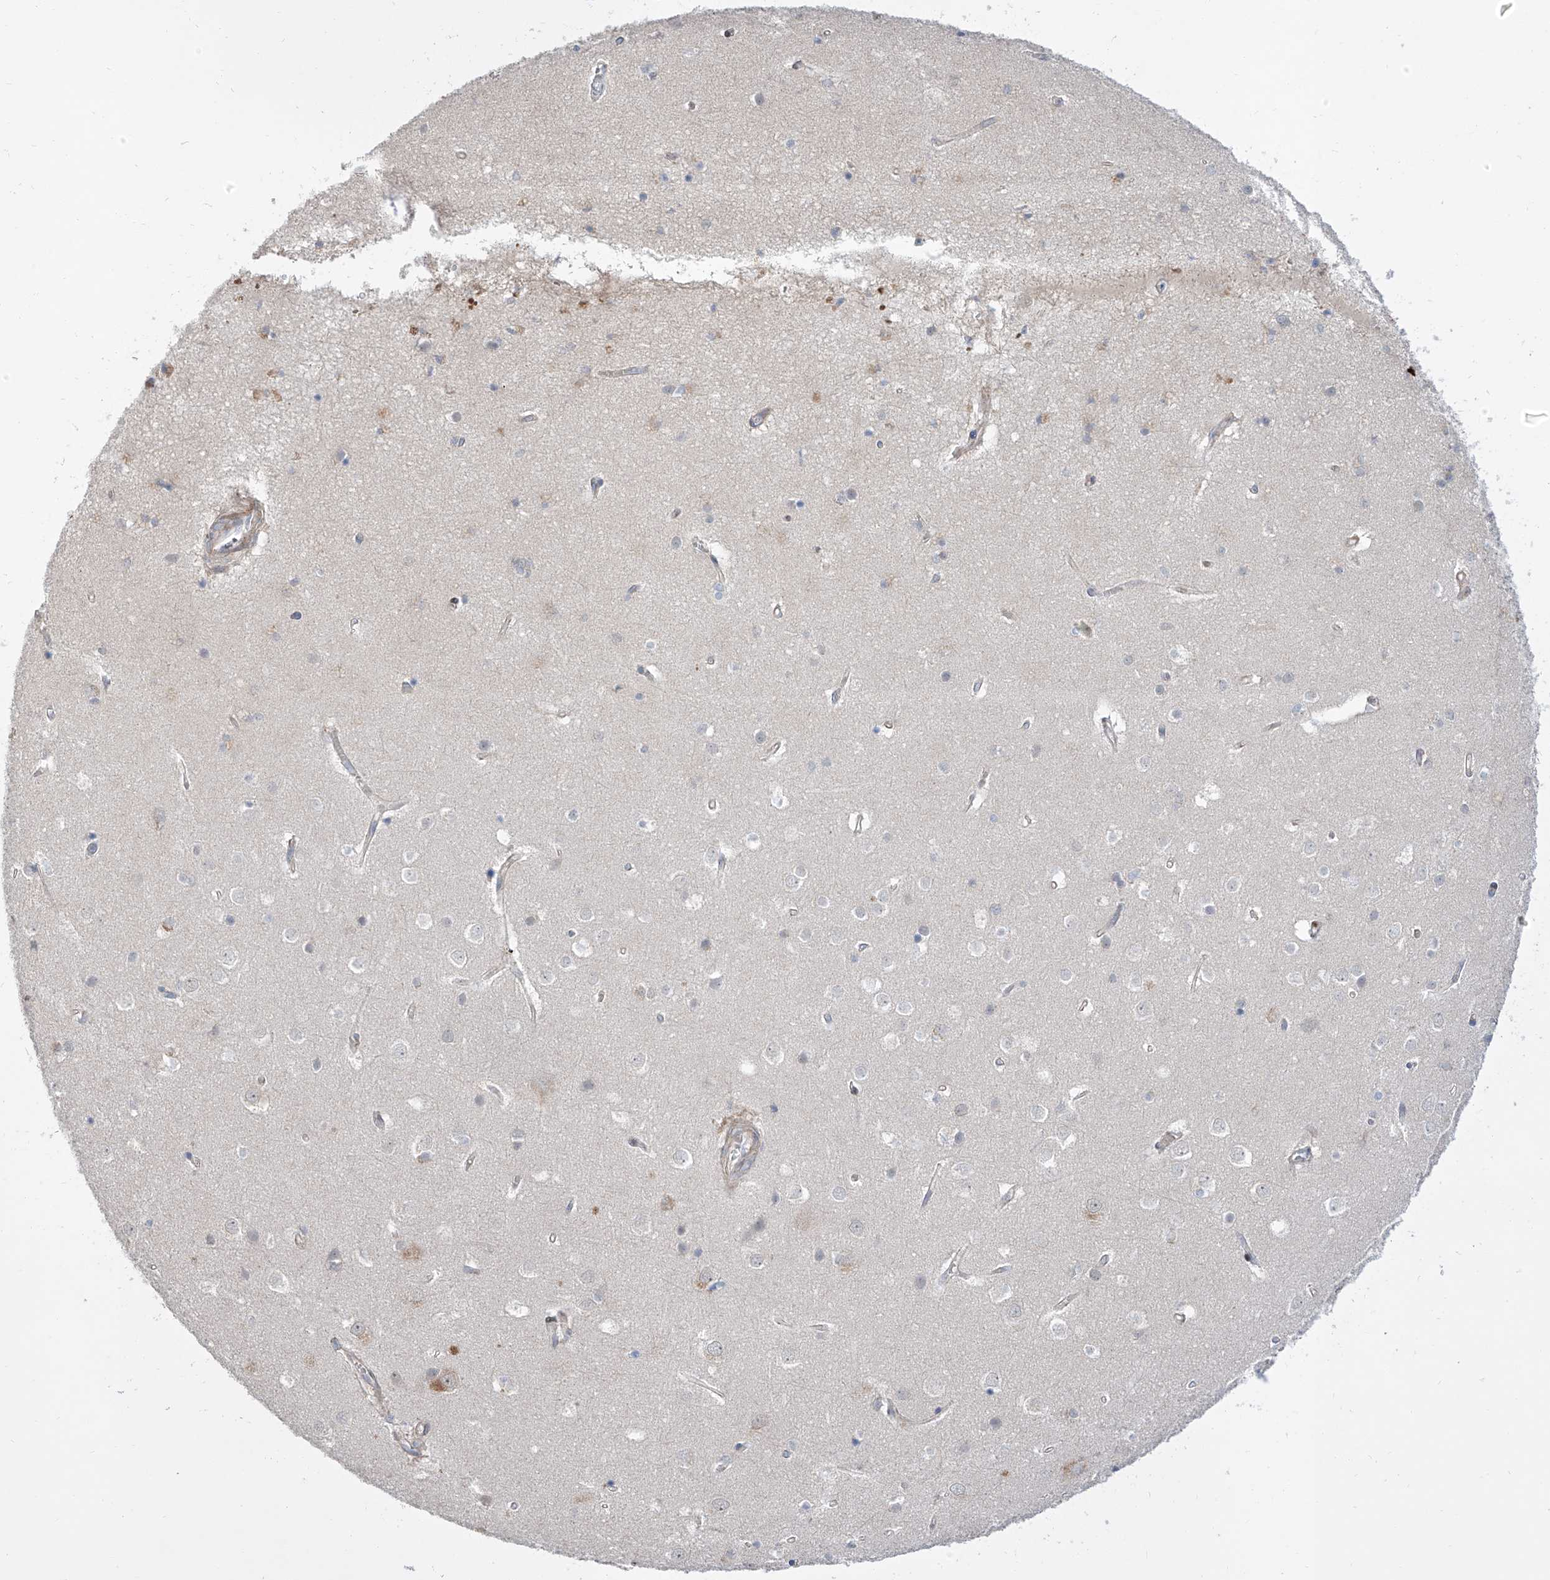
{"staining": {"intensity": "negative", "quantity": "none", "location": "none"}, "tissue": "cerebral cortex", "cell_type": "Endothelial cells", "image_type": "normal", "snomed": [{"axis": "morphology", "description": "Normal tissue, NOS"}, {"axis": "topography", "description": "Cerebral cortex"}], "caption": "This is an immunohistochemistry histopathology image of normal cerebral cortex. There is no positivity in endothelial cells.", "gene": "LRRC1", "patient": {"sex": "male", "age": 54}}